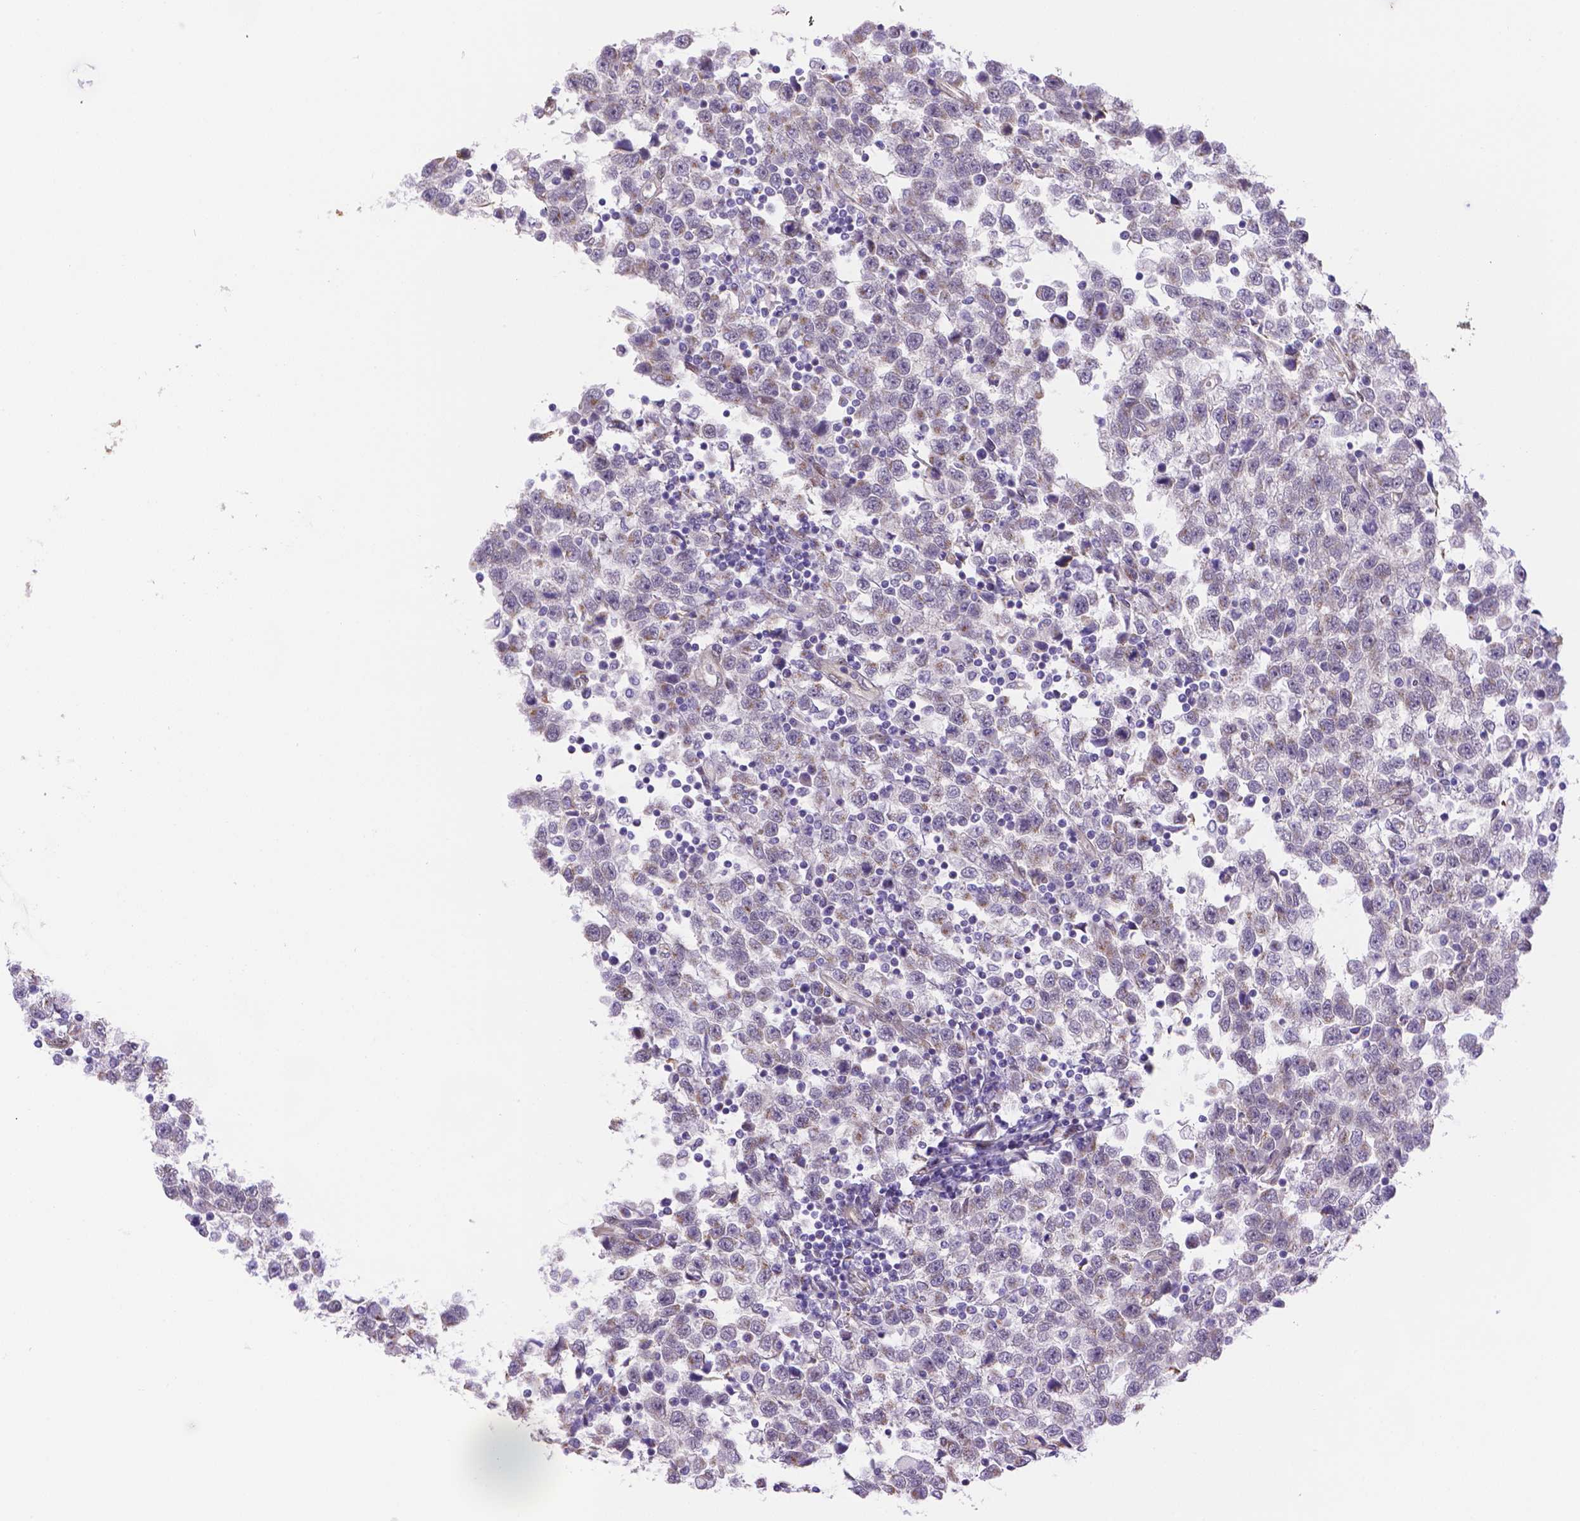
{"staining": {"intensity": "weak", "quantity": "25%-75%", "location": "cytoplasmic/membranous"}, "tissue": "testis cancer", "cell_type": "Tumor cells", "image_type": "cancer", "snomed": [{"axis": "morphology", "description": "Seminoma, NOS"}, {"axis": "topography", "description": "Testis"}], "caption": "This histopathology image exhibits immunohistochemistry staining of human seminoma (testis), with low weak cytoplasmic/membranous staining in about 25%-75% of tumor cells.", "gene": "YAP1", "patient": {"sex": "male", "age": 34}}